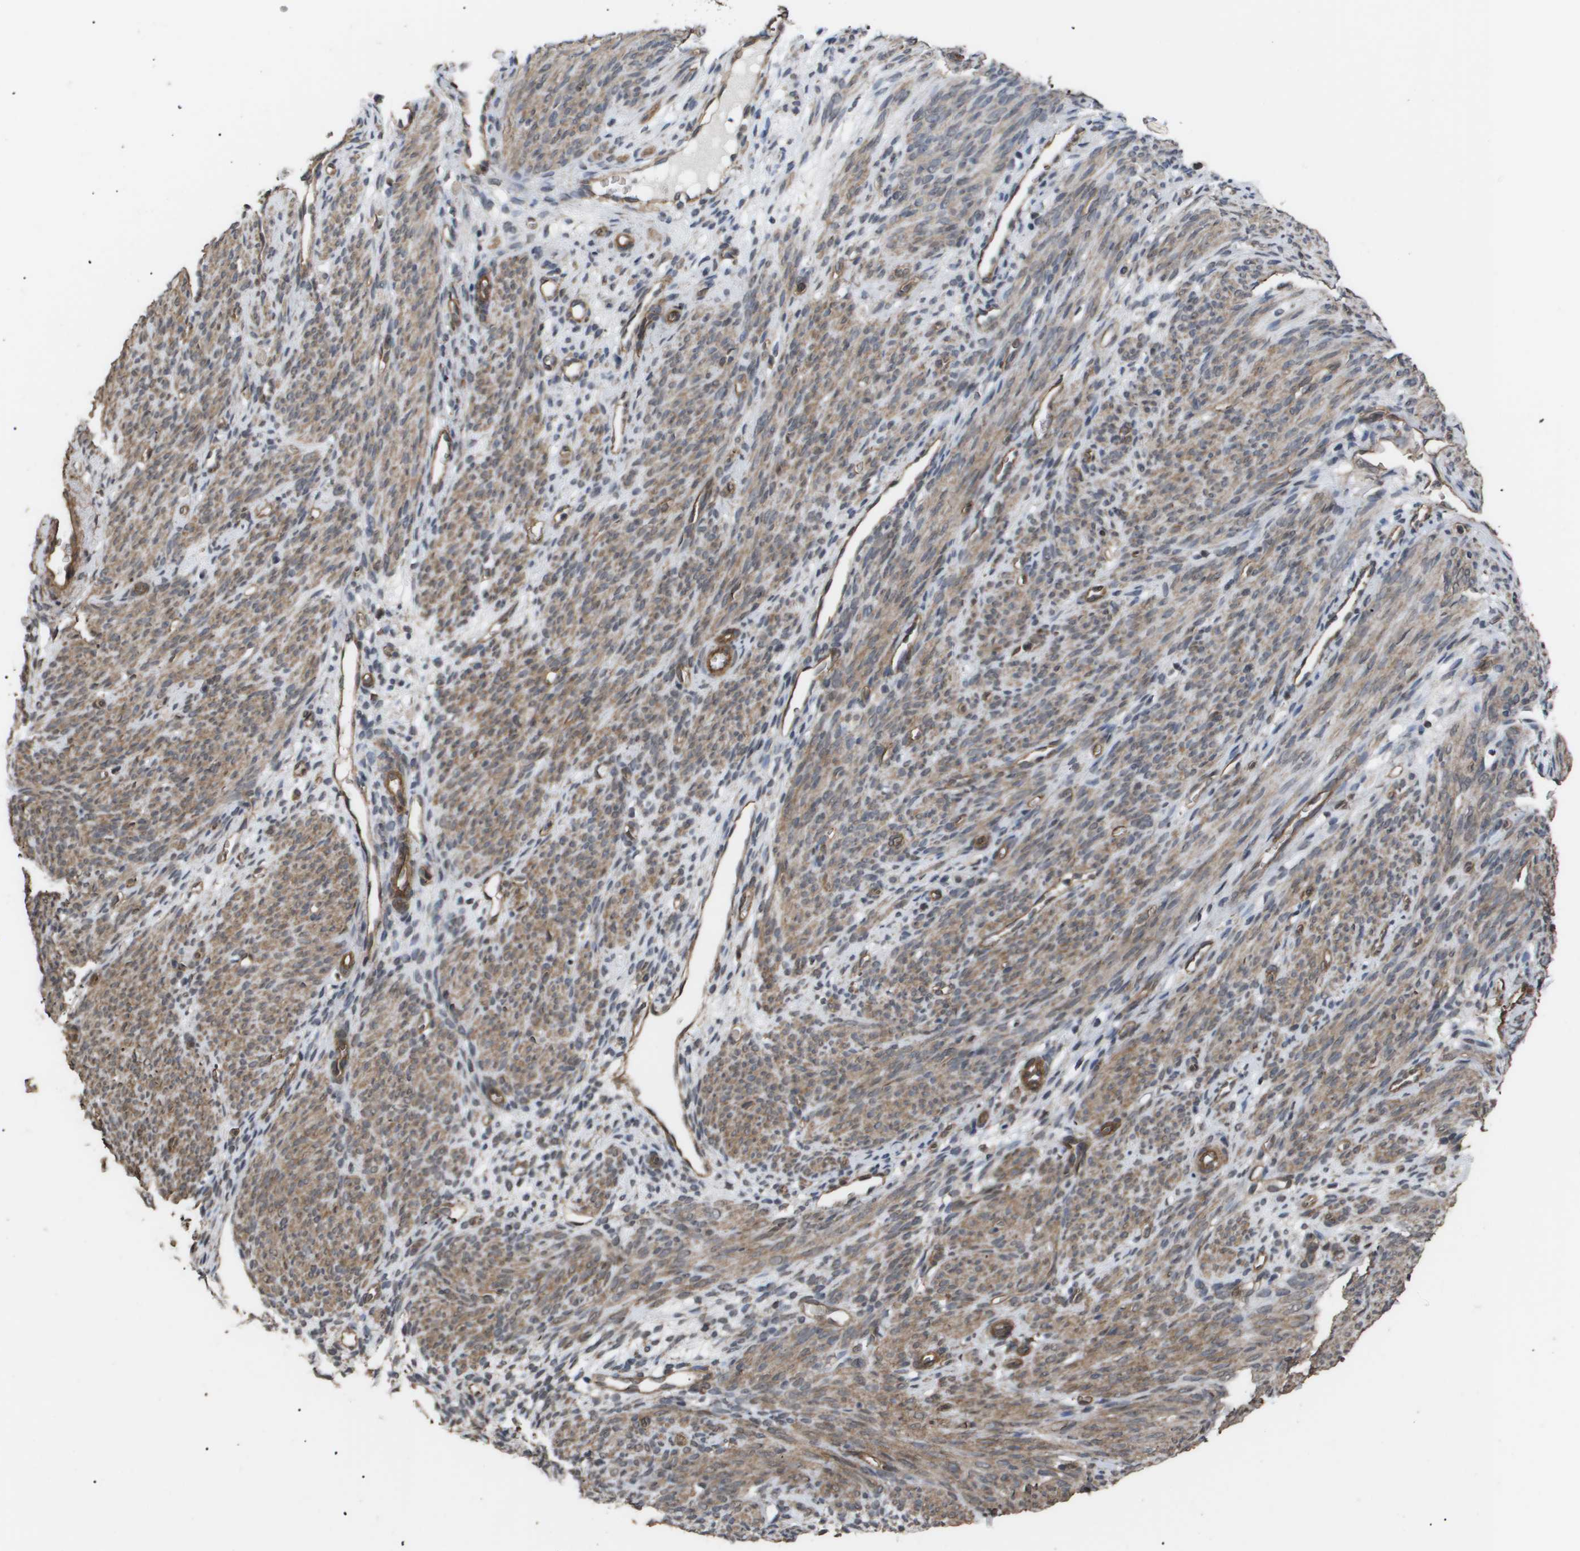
{"staining": {"intensity": "moderate", "quantity": "25%-75%", "location": "cytoplasmic/membranous"}, "tissue": "endometrium", "cell_type": "Cells in endometrial stroma", "image_type": "normal", "snomed": [{"axis": "morphology", "description": "Normal tissue, NOS"}, {"axis": "morphology", "description": "Adenocarcinoma, NOS"}, {"axis": "topography", "description": "Endometrium"}, {"axis": "topography", "description": "Ovary"}], "caption": "Immunohistochemical staining of normal endometrium shows 25%-75% levels of moderate cytoplasmic/membranous protein positivity in approximately 25%-75% of cells in endometrial stroma. The staining was performed using DAB to visualize the protein expression in brown, while the nuclei were stained in blue with hematoxylin (Magnification: 20x).", "gene": "CUL5", "patient": {"sex": "female", "age": 68}}